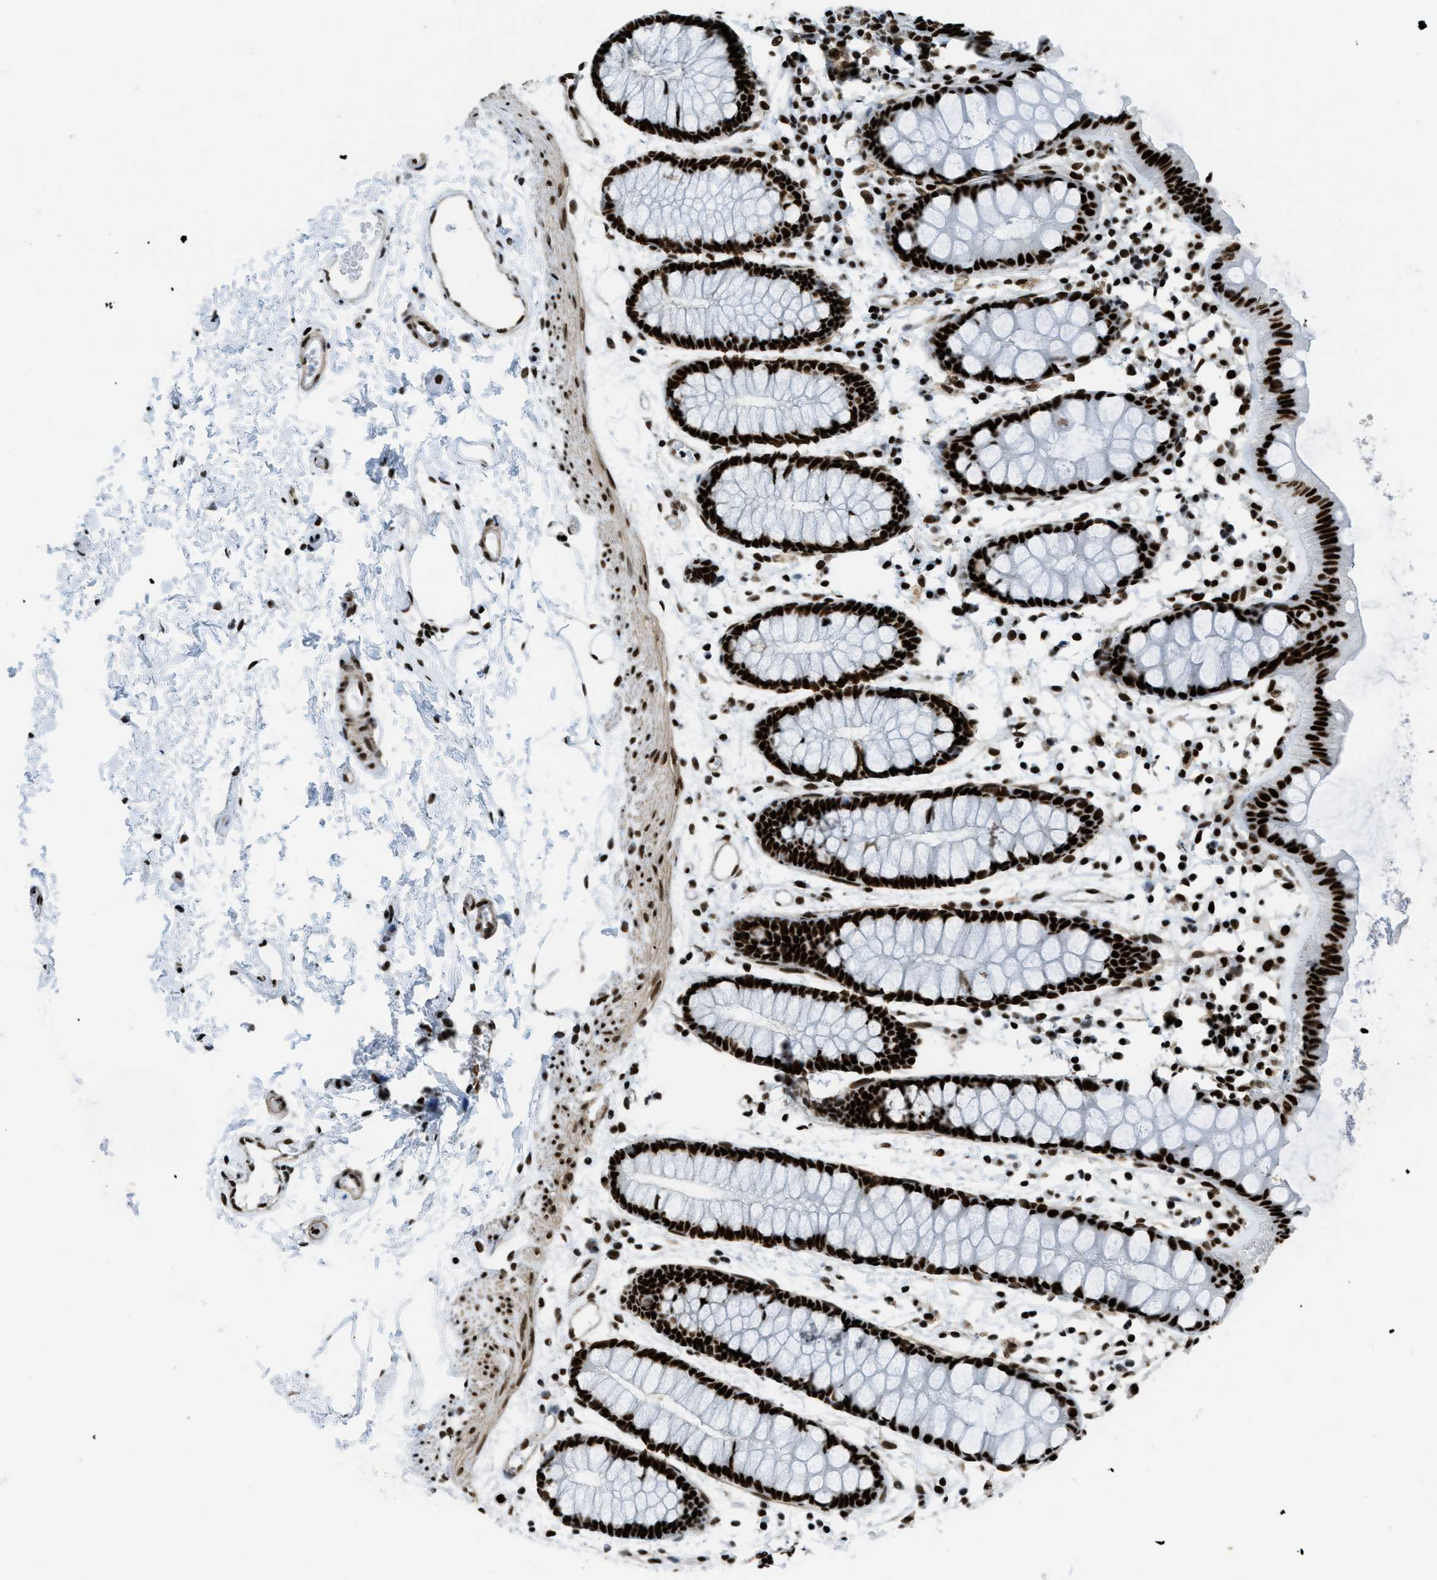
{"staining": {"intensity": "strong", "quantity": ">75%", "location": "nuclear"}, "tissue": "rectum", "cell_type": "Glandular cells", "image_type": "normal", "snomed": [{"axis": "morphology", "description": "Normal tissue, NOS"}, {"axis": "topography", "description": "Rectum"}], "caption": "Protein staining of unremarkable rectum displays strong nuclear expression in about >75% of glandular cells. The protein is shown in brown color, while the nuclei are stained blue.", "gene": "ZNF207", "patient": {"sex": "female", "age": 66}}